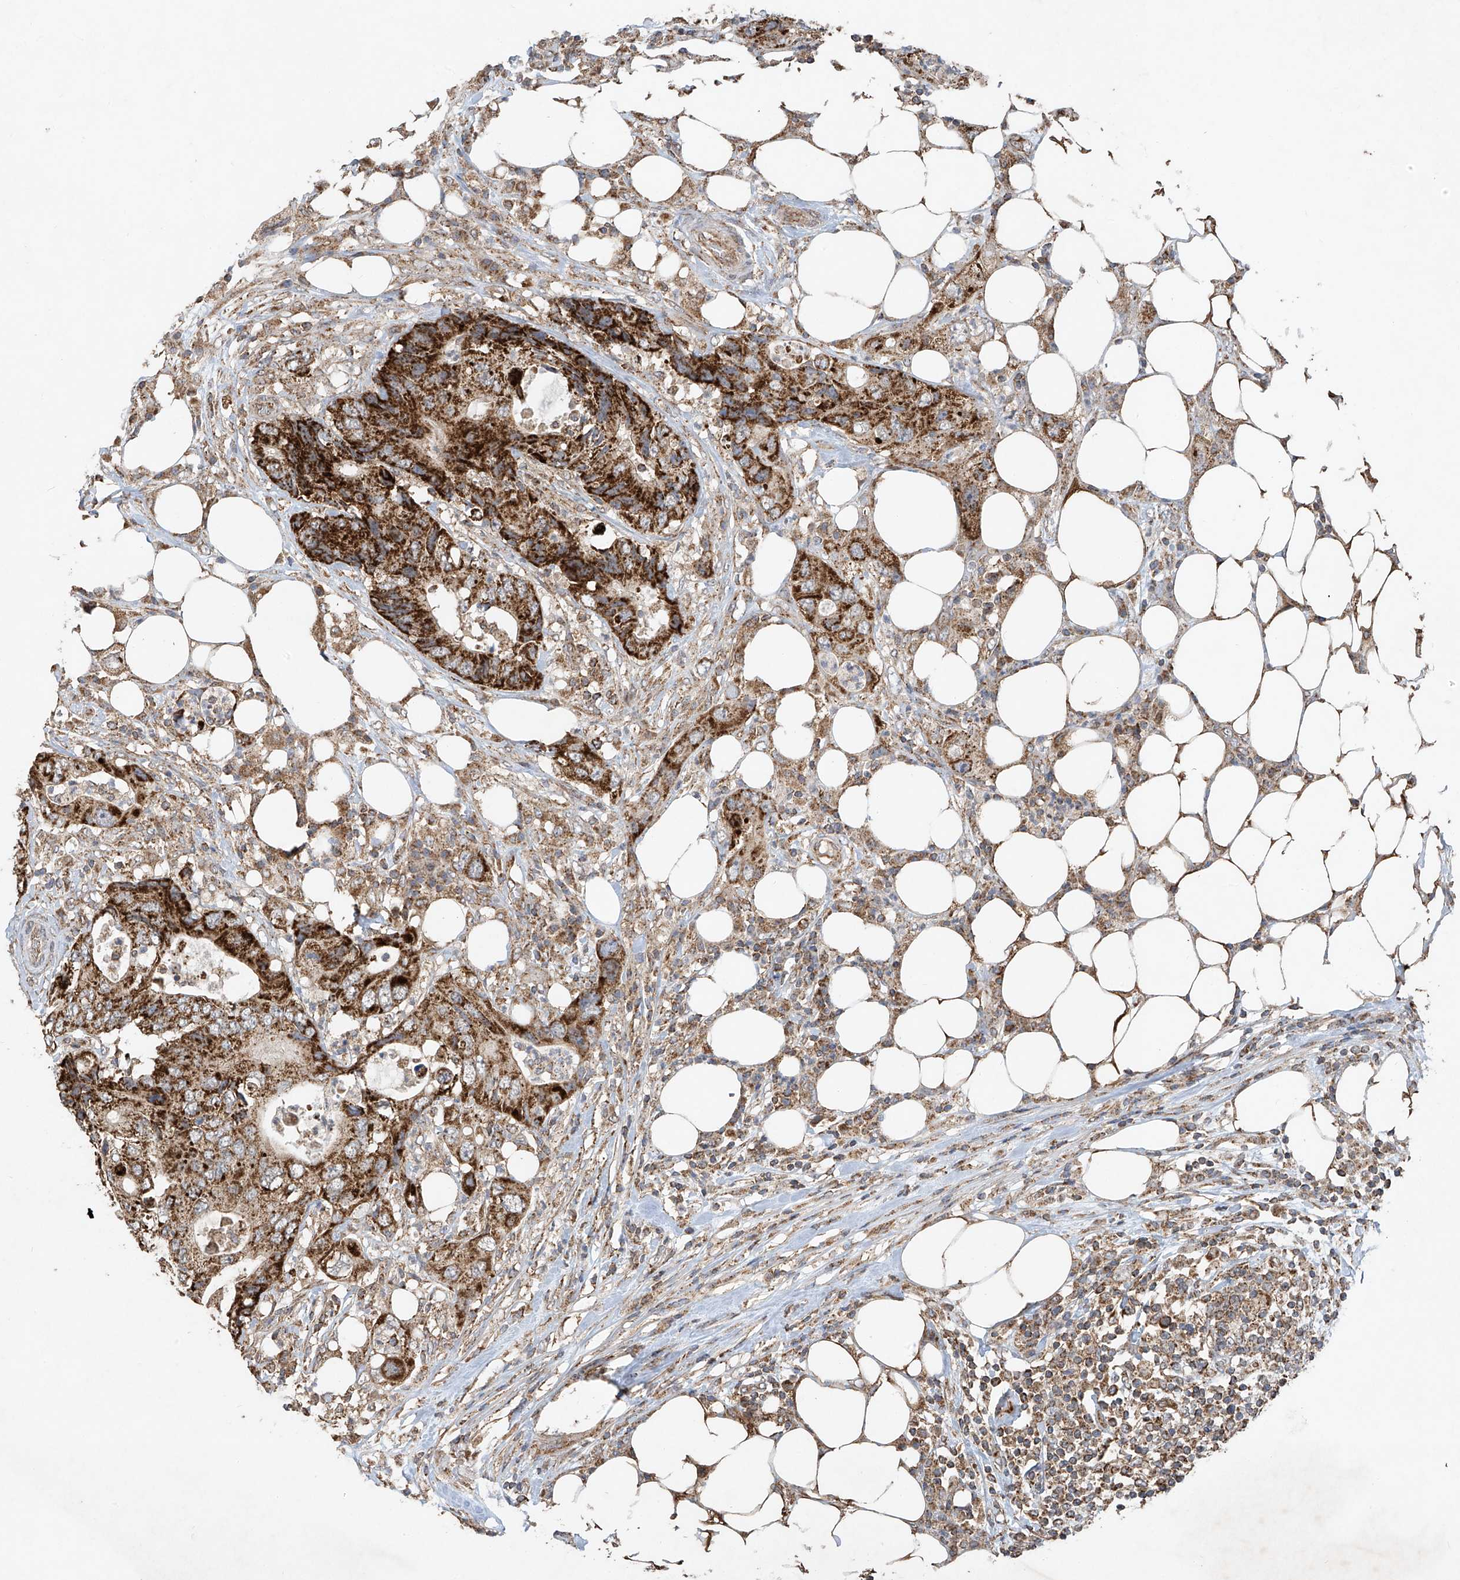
{"staining": {"intensity": "strong", "quantity": ">75%", "location": "cytoplasmic/membranous"}, "tissue": "colorectal cancer", "cell_type": "Tumor cells", "image_type": "cancer", "snomed": [{"axis": "morphology", "description": "Adenocarcinoma, NOS"}, {"axis": "topography", "description": "Colon"}], "caption": "Human colorectal adenocarcinoma stained with a protein marker demonstrates strong staining in tumor cells.", "gene": "UQCC1", "patient": {"sex": "male", "age": 71}}